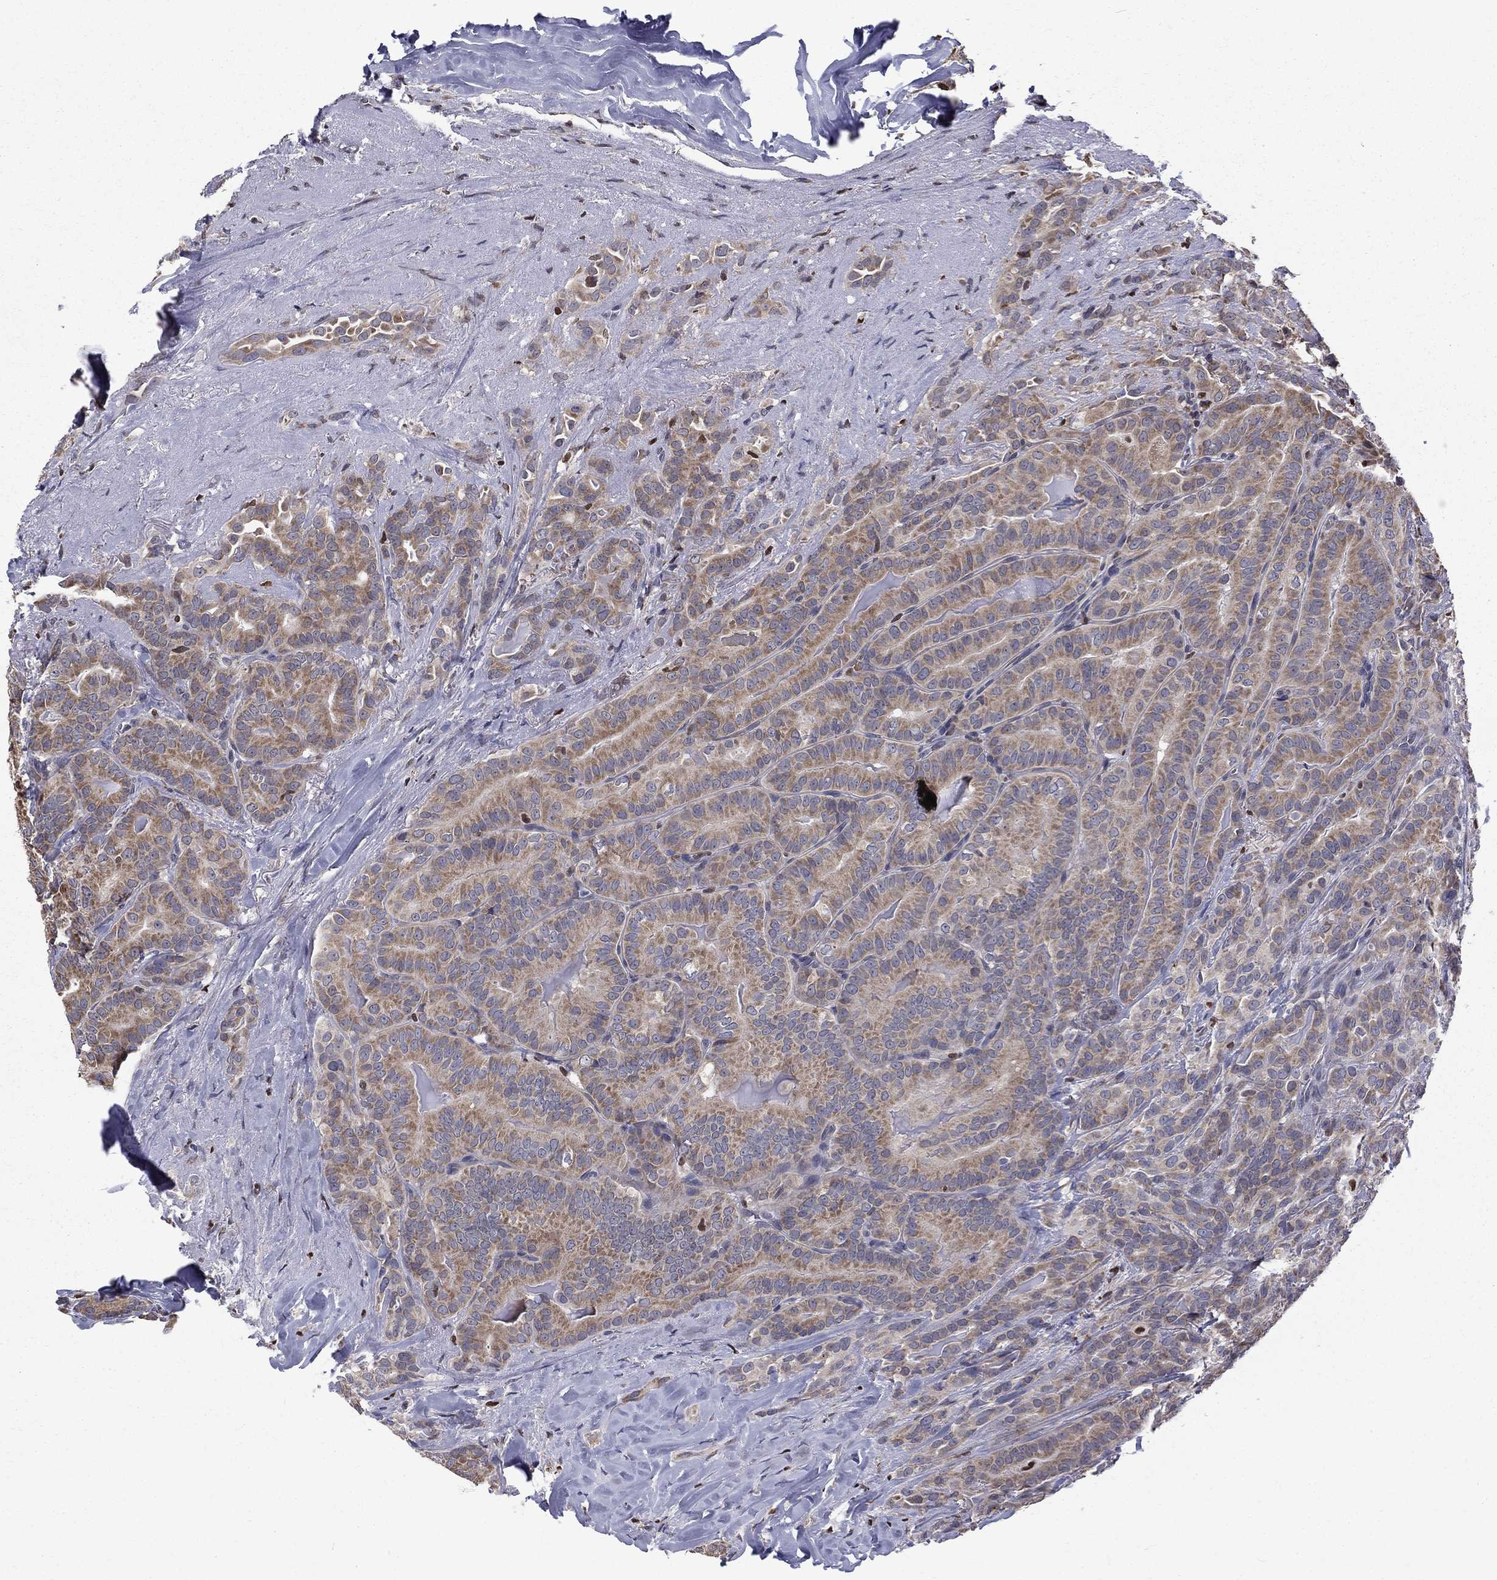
{"staining": {"intensity": "moderate", "quantity": "25%-75%", "location": "cytoplasmic/membranous"}, "tissue": "thyroid cancer", "cell_type": "Tumor cells", "image_type": "cancer", "snomed": [{"axis": "morphology", "description": "Papillary adenocarcinoma, NOS"}, {"axis": "topography", "description": "Thyroid gland"}], "caption": "Immunohistochemistry photomicrograph of neoplastic tissue: human papillary adenocarcinoma (thyroid) stained using IHC displays medium levels of moderate protein expression localized specifically in the cytoplasmic/membranous of tumor cells, appearing as a cytoplasmic/membranous brown color.", "gene": "HSPB2", "patient": {"sex": "male", "age": 61}}